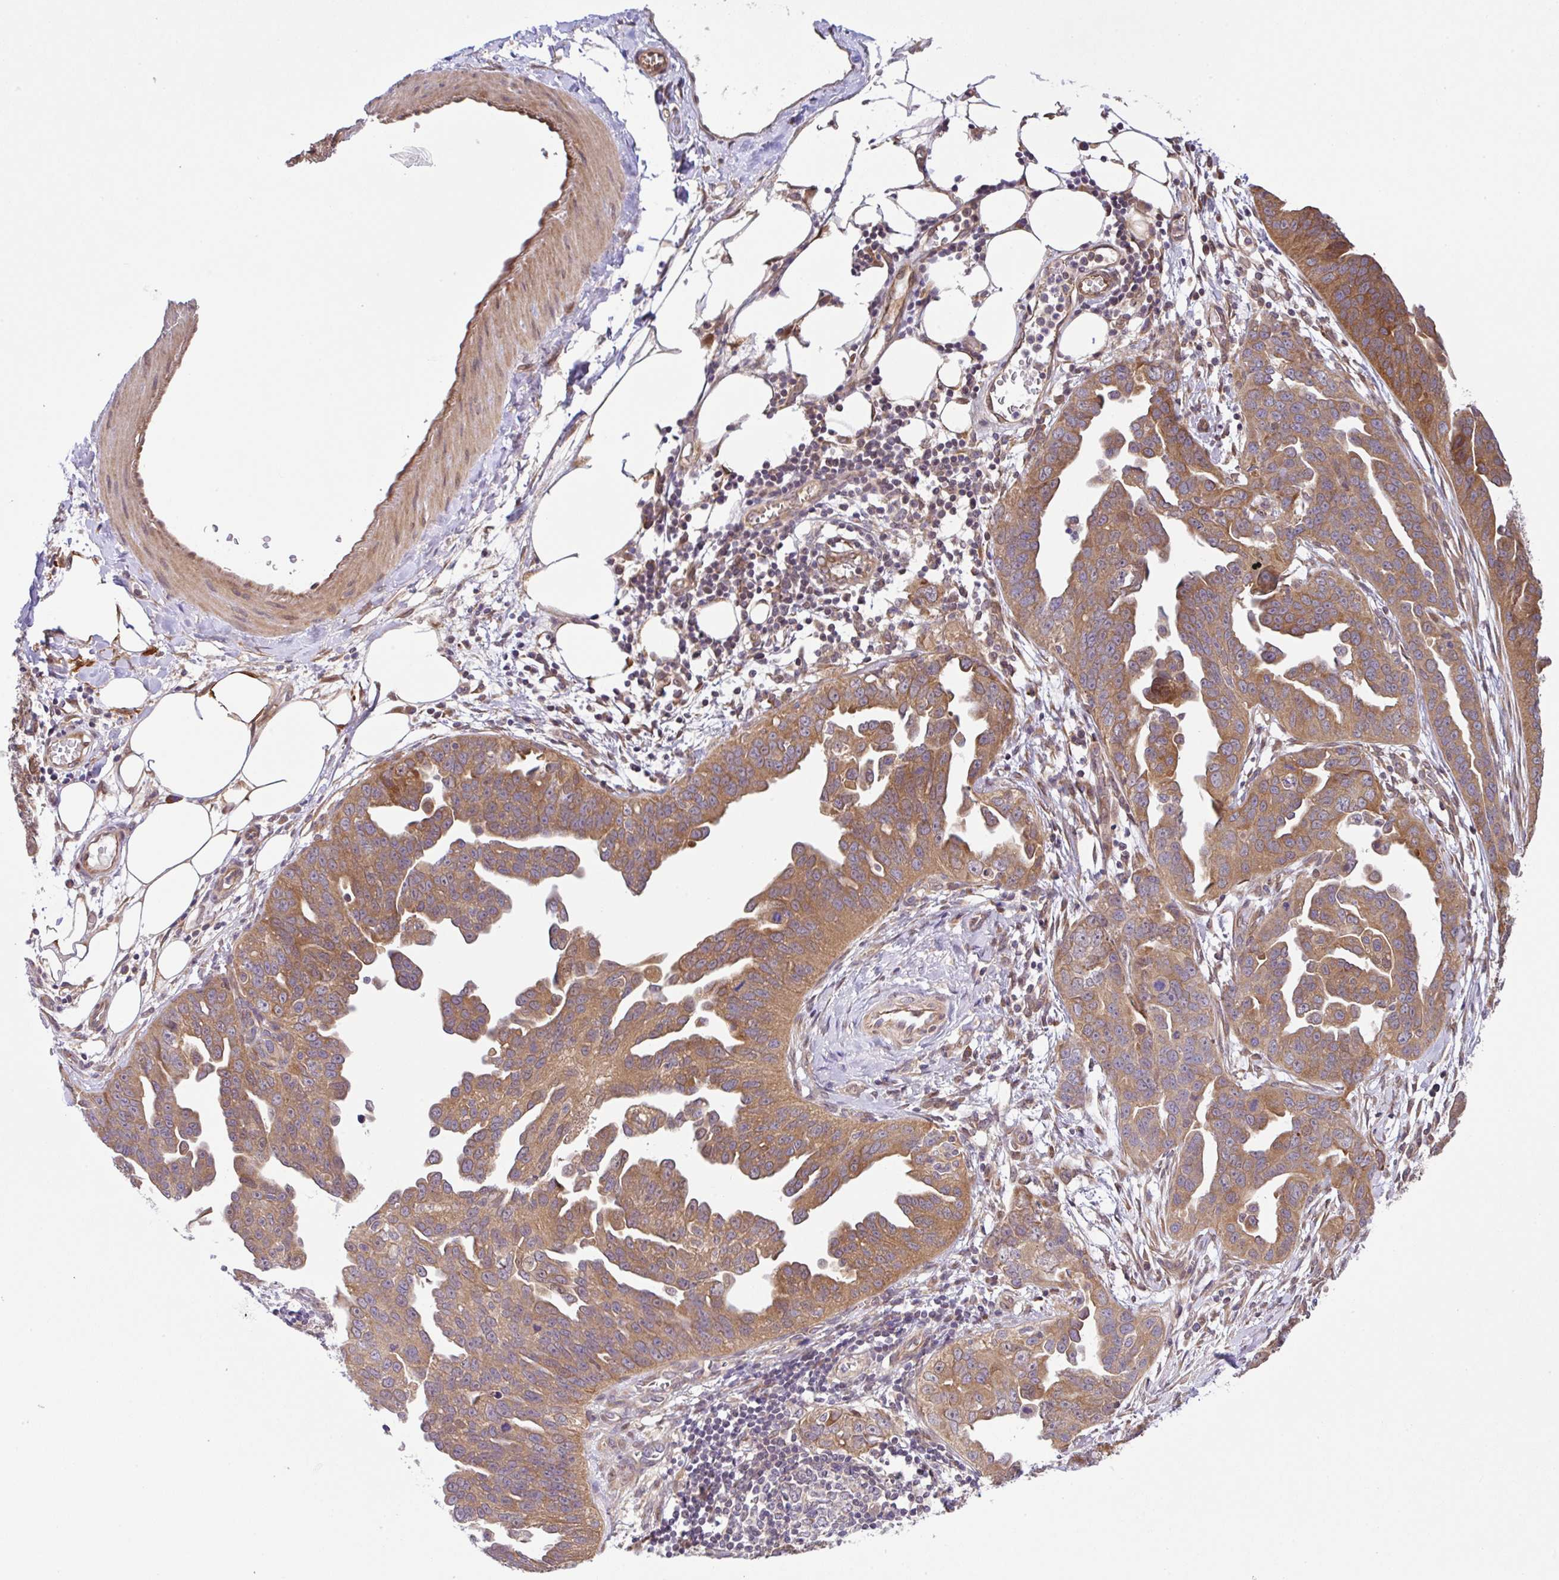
{"staining": {"intensity": "moderate", "quantity": ">75%", "location": "cytoplasmic/membranous"}, "tissue": "ovarian cancer", "cell_type": "Tumor cells", "image_type": "cancer", "snomed": [{"axis": "morphology", "description": "Cystadenocarcinoma, serous, NOS"}, {"axis": "topography", "description": "Ovary"}], "caption": "The micrograph shows immunohistochemical staining of ovarian cancer. There is moderate cytoplasmic/membranous staining is appreciated in about >75% of tumor cells. (Brightfield microscopy of DAB IHC at high magnification).", "gene": "UBE4A", "patient": {"sex": "female", "age": 75}}